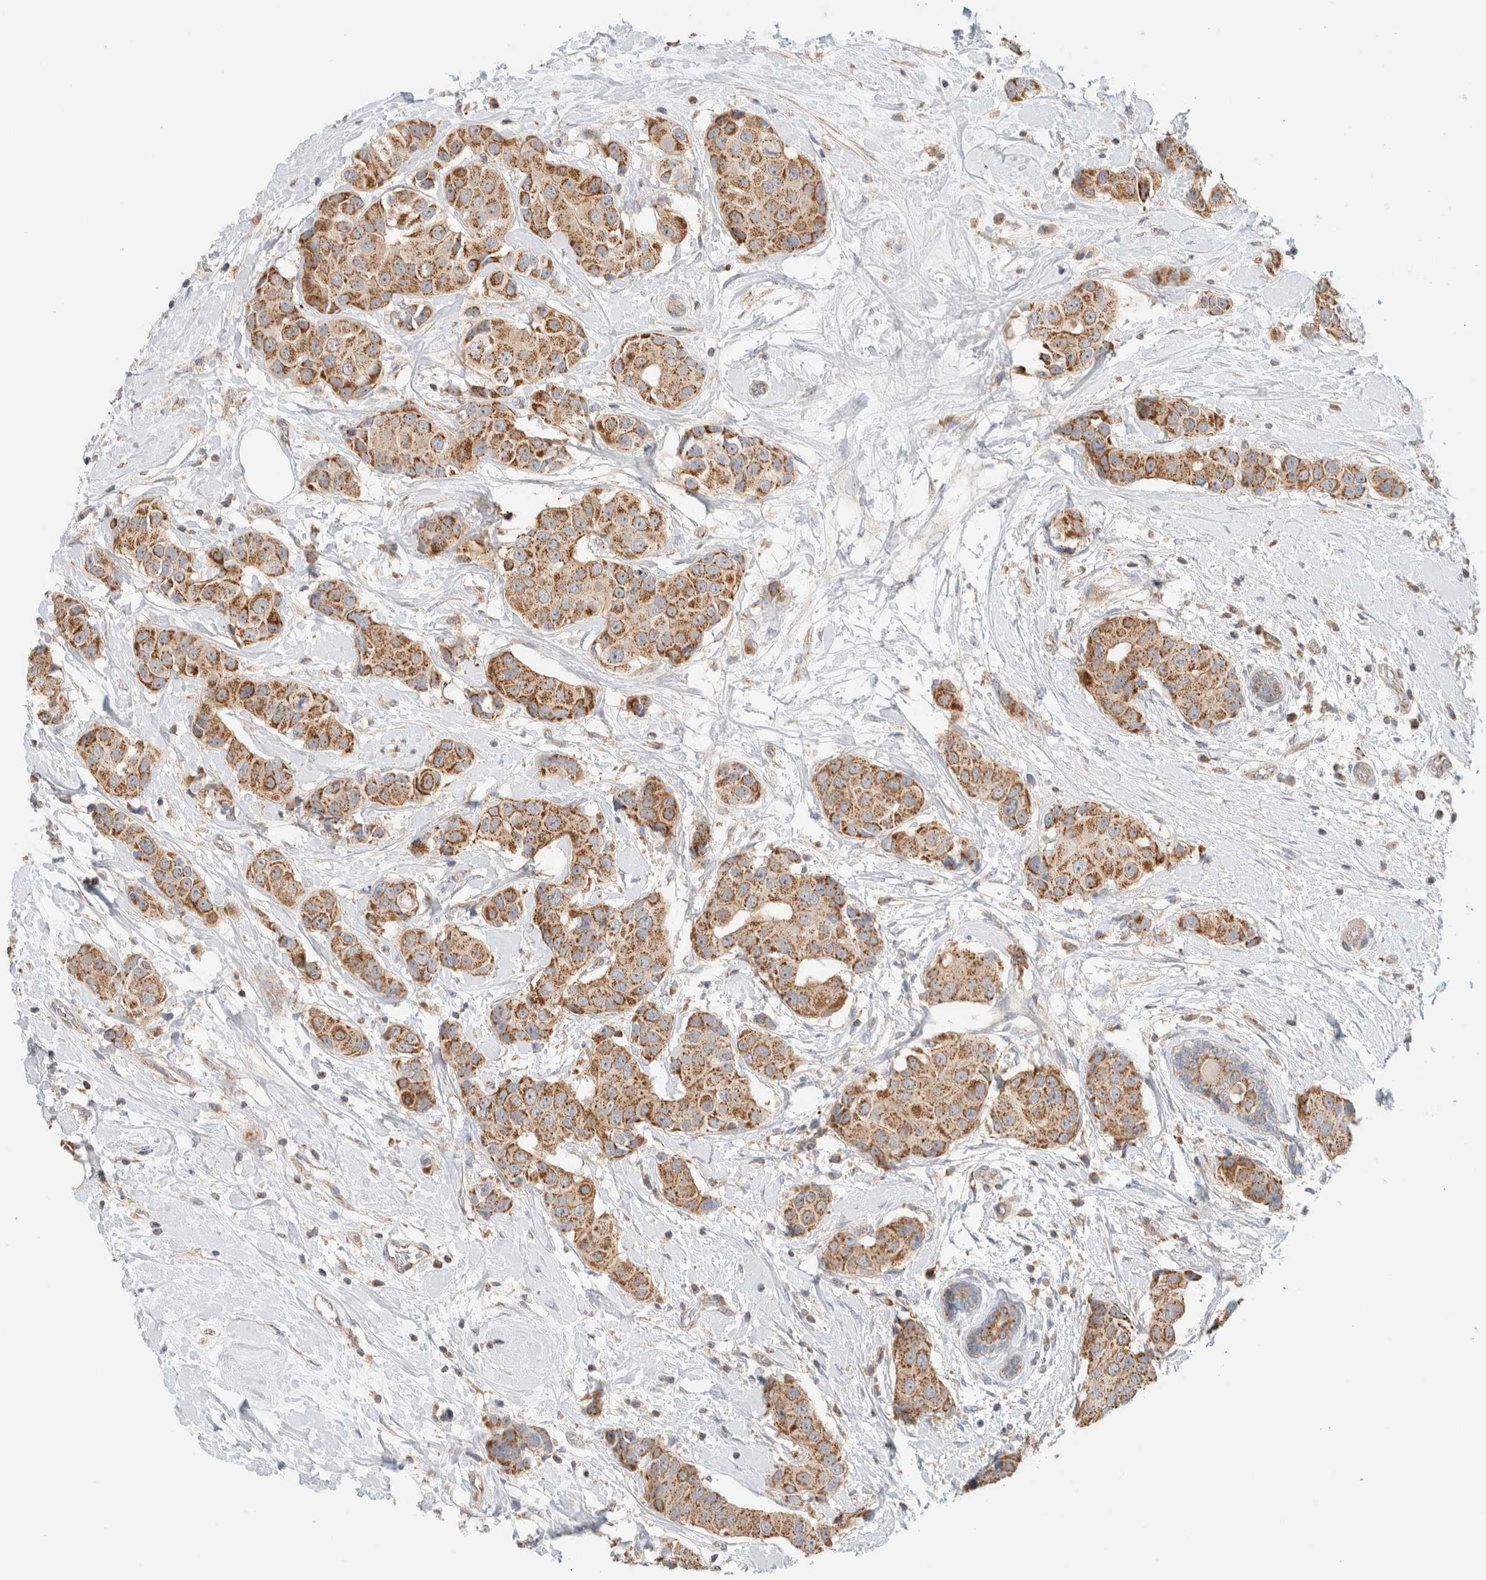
{"staining": {"intensity": "strong", "quantity": ">75%", "location": "cytoplasmic/membranous"}, "tissue": "breast cancer", "cell_type": "Tumor cells", "image_type": "cancer", "snomed": [{"axis": "morphology", "description": "Normal tissue, NOS"}, {"axis": "morphology", "description": "Duct carcinoma"}, {"axis": "topography", "description": "Breast"}], "caption": "Strong cytoplasmic/membranous expression is seen in approximately >75% of tumor cells in breast cancer. The staining was performed using DAB, with brown indicating positive protein expression. Nuclei are stained blue with hematoxylin.", "gene": "MRM3", "patient": {"sex": "female", "age": 39}}